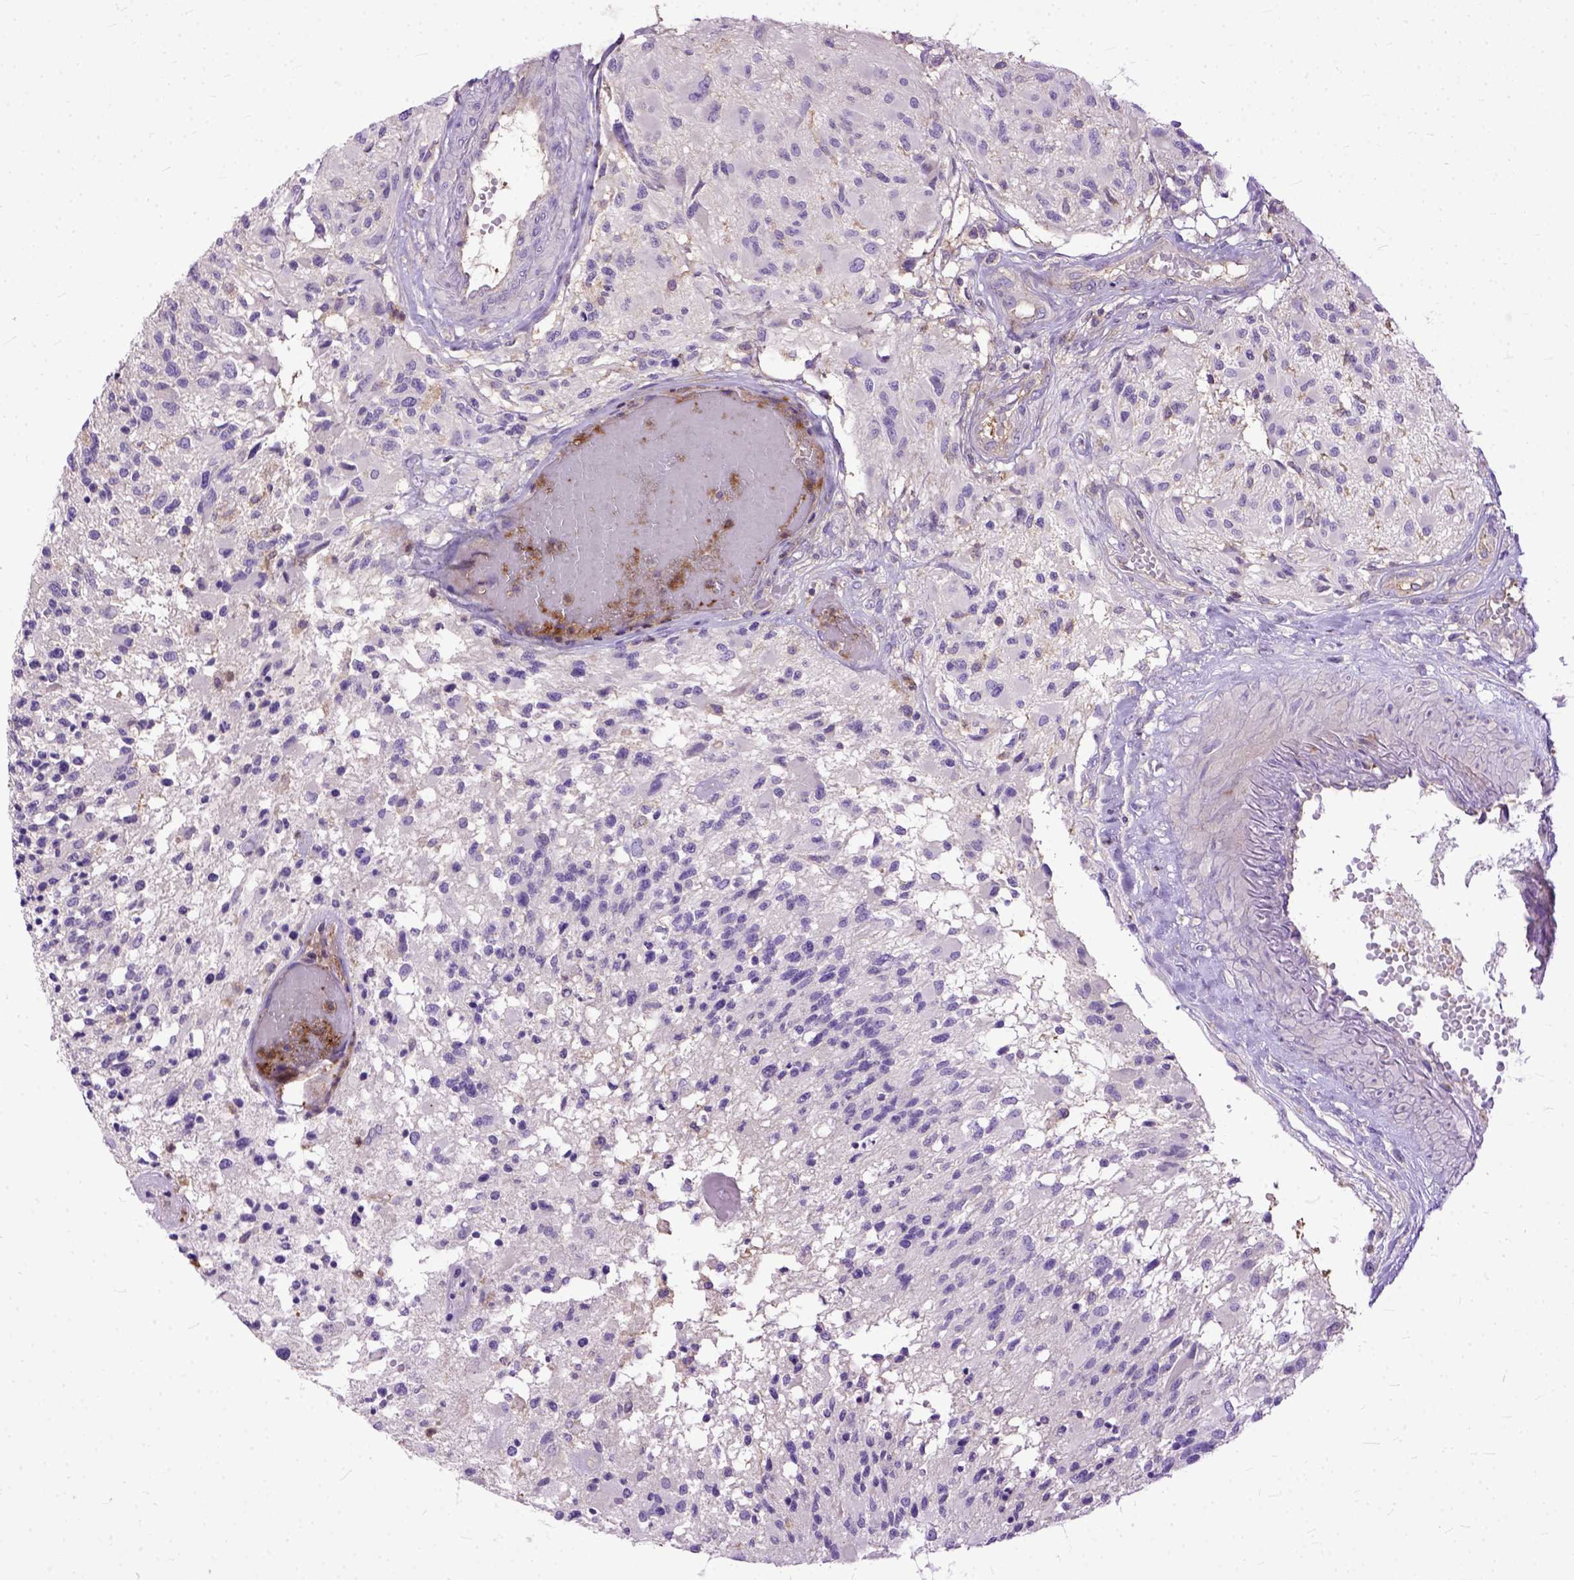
{"staining": {"intensity": "negative", "quantity": "none", "location": "none"}, "tissue": "glioma", "cell_type": "Tumor cells", "image_type": "cancer", "snomed": [{"axis": "morphology", "description": "Glioma, malignant, High grade"}, {"axis": "topography", "description": "Brain"}], "caption": "This is an immunohistochemistry (IHC) photomicrograph of glioma. There is no staining in tumor cells.", "gene": "NAMPT", "patient": {"sex": "female", "age": 63}}